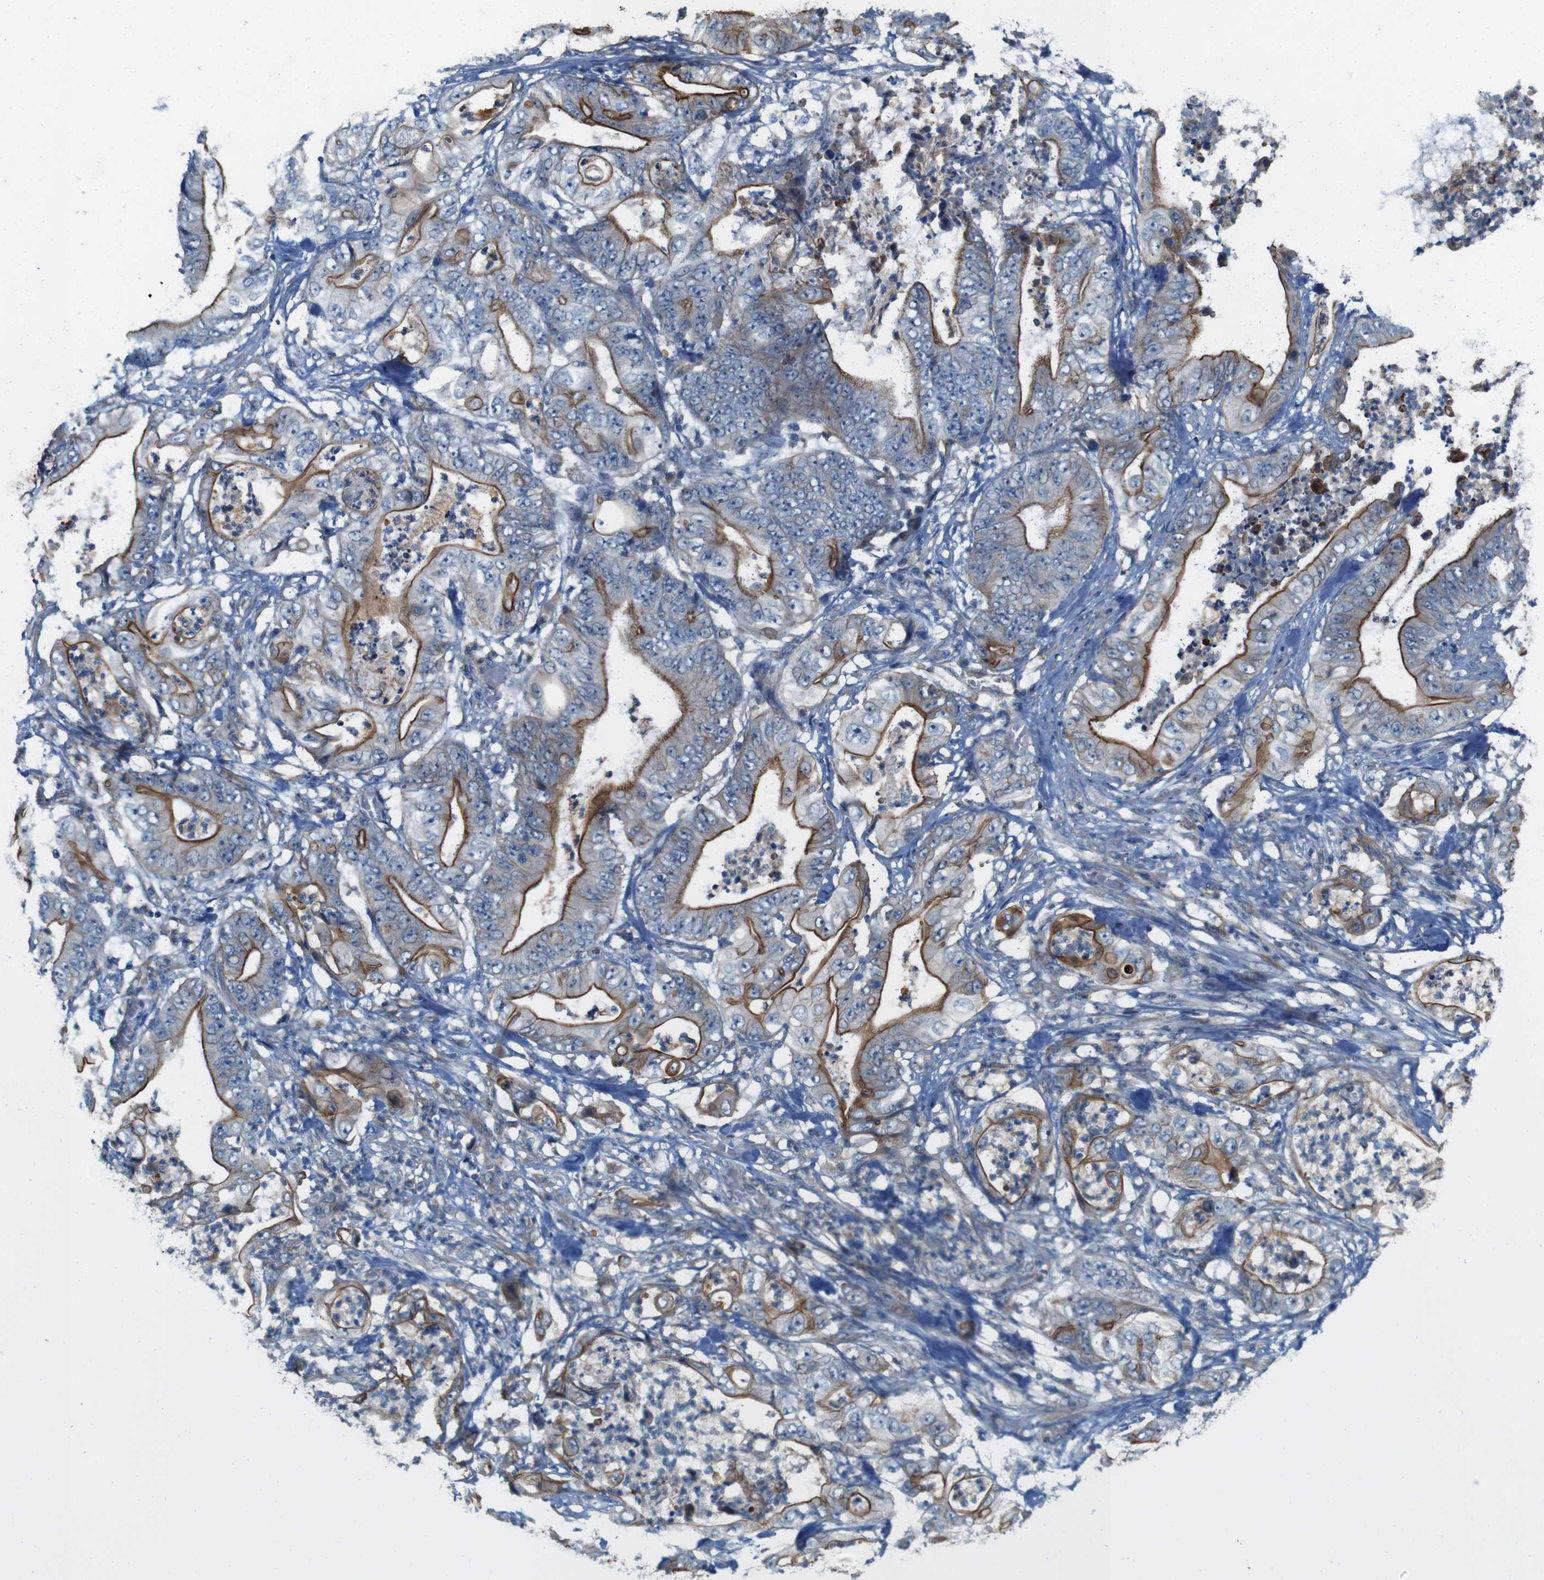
{"staining": {"intensity": "moderate", "quantity": ">75%", "location": "cytoplasmic/membranous"}, "tissue": "stomach cancer", "cell_type": "Tumor cells", "image_type": "cancer", "snomed": [{"axis": "morphology", "description": "Adenocarcinoma, NOS"}, {"axis": "topography", "description": "Stomach"}], "caption": "Moderate cytoplasmic/membranous expression is identified in about >75% of tumor cells in stomach cancer. (Stains: DAB in brown, nuclei in blue, Microscopy: brightfield microscopy at high magnification).", "gene": "SKI", "patient": {"sex": "female", "age": 73}}